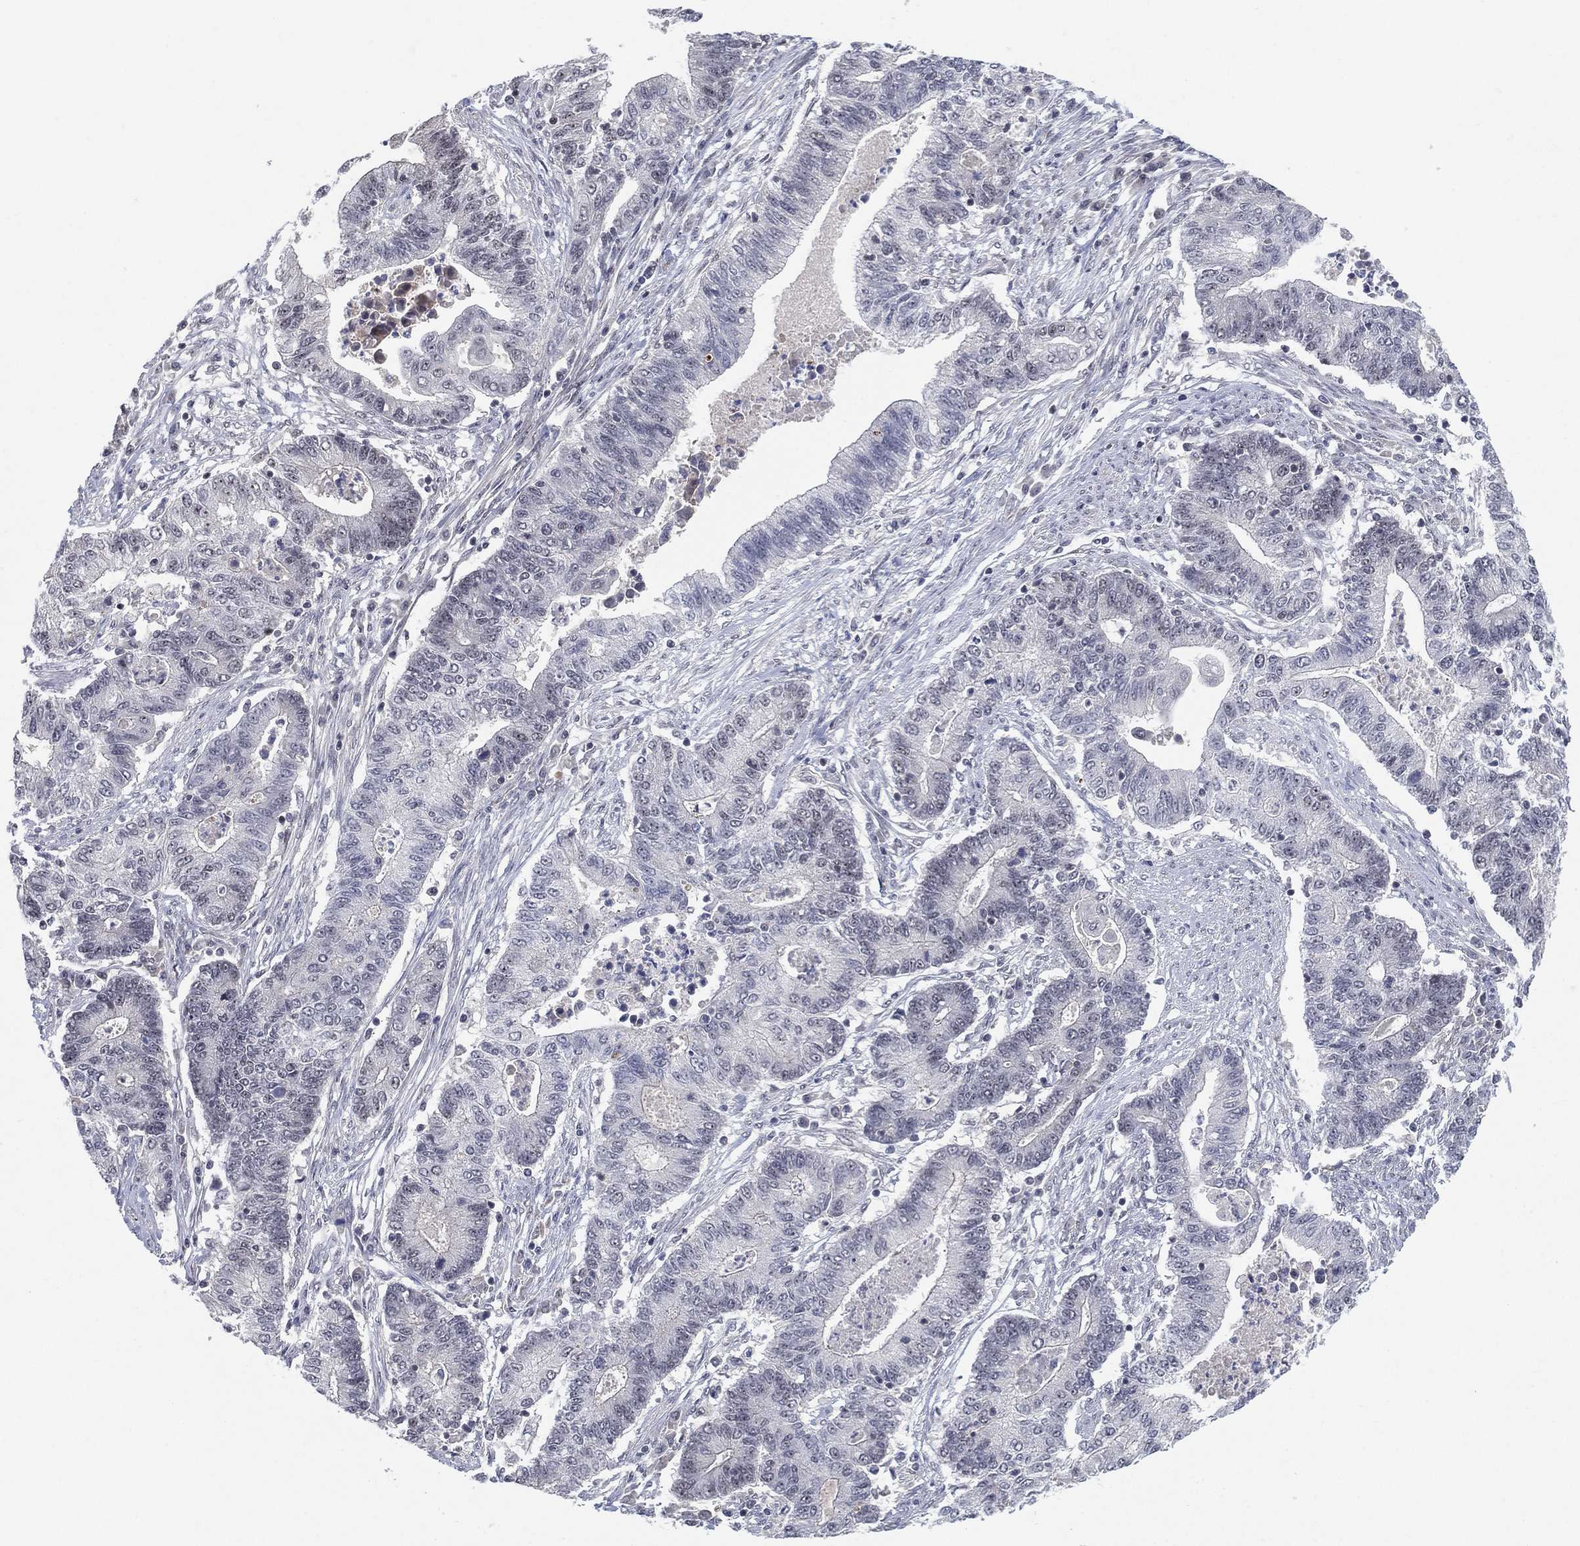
{"staining": {"intensity": "negative", "quantity": "none", "location": "none"}, "tissue": "endometrial cancer", "cell_type": "Tumor cells", "image_type": "cancer", "snomed": [{"axis": "morphology", "description": "Adenocarcinoma, NOS"}, {"axis": "topography", "description": "Uterus"}, {"axis": "topography", "description": "Endometrium"}], "caption": "There is no significant positivity in tumor cells of endometrial cancer.", "gene": "DGCR8", "patient": {"sex": "female", "age": 54}}